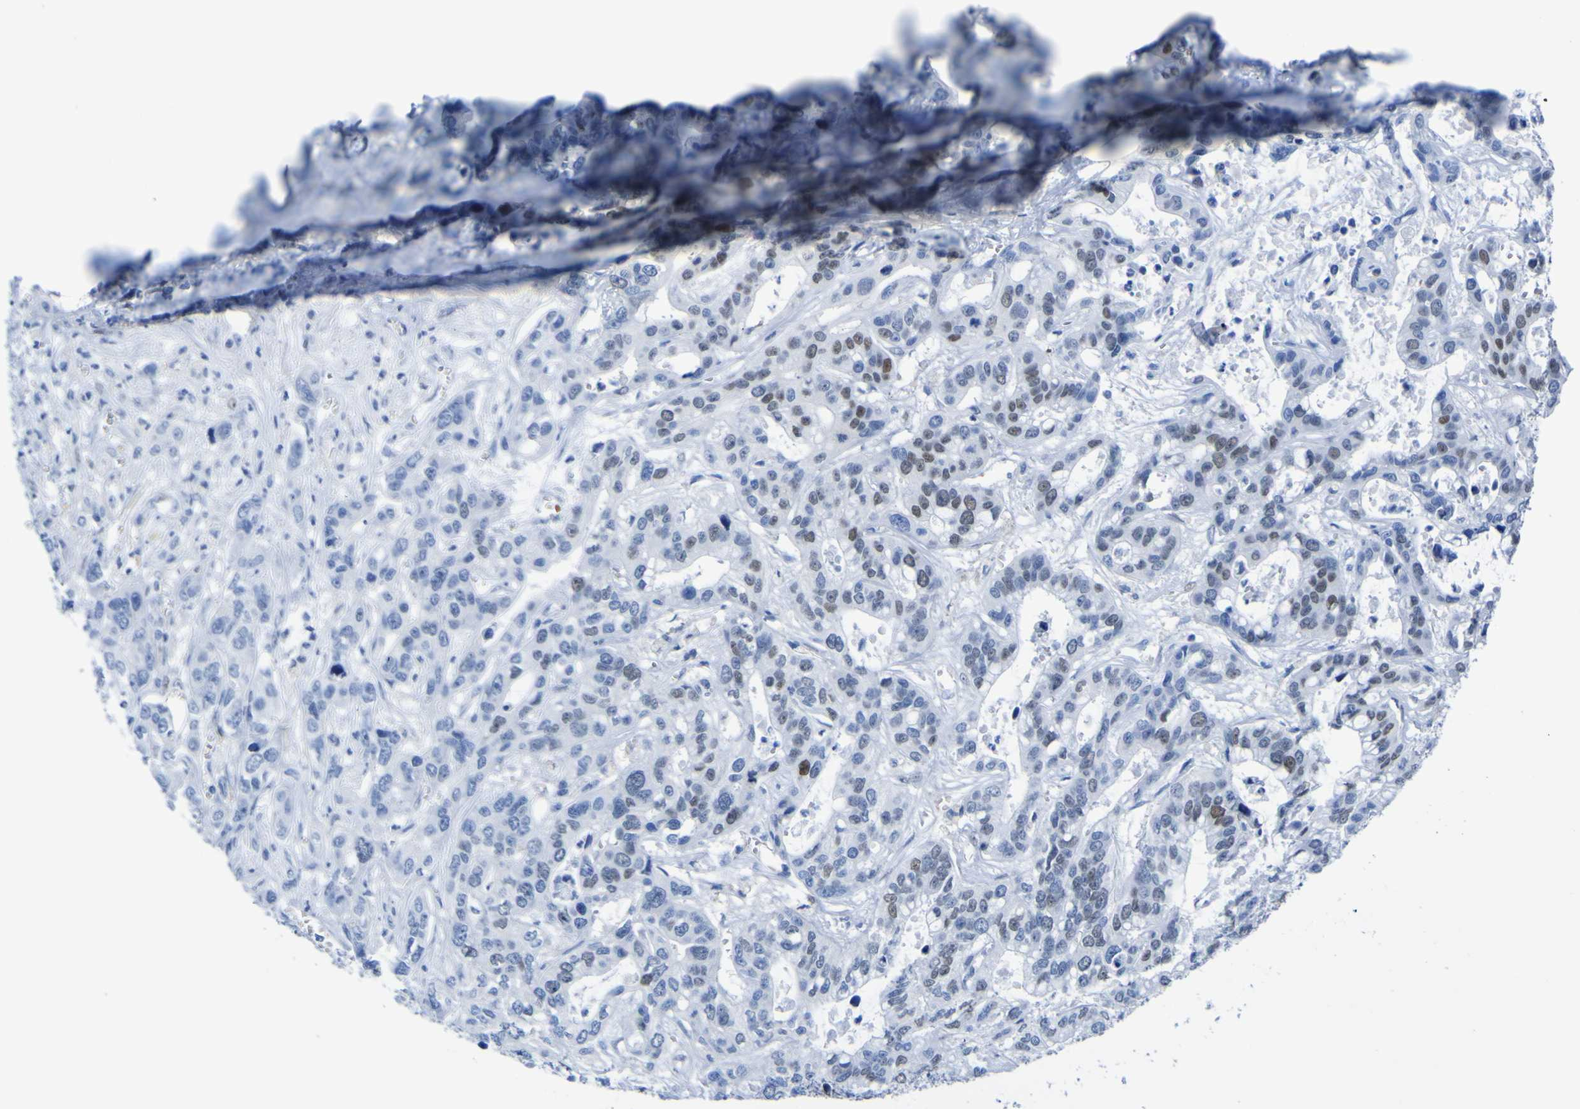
{"staining": {"intensity": "strong", "quantity": "25%-75%", "location": "nuclear"}, "tissue": "liver cancer", "cell_type": "Tumor cells", "image_type": "cancer", "snomed": [{"axis": "morphology", "description": "Cholangiocarcinoma"}, {"axis": "topography", "description": "Liver"}], "caption": "Cholangiocarcinoma (liver) was stained to show a protein in brown. There is high levels of strong nuclear expression in approximately 25%-75% of tumor cells. The staining was performed using DAB (3,3'-diaminobenzidine) to visualize the protein expression in brown, while the nuclei were stained in blue with hematoxylin (Magnification: 20x).", "gene": "DACH1", "patient": {"sex": "female", "age": 65}}